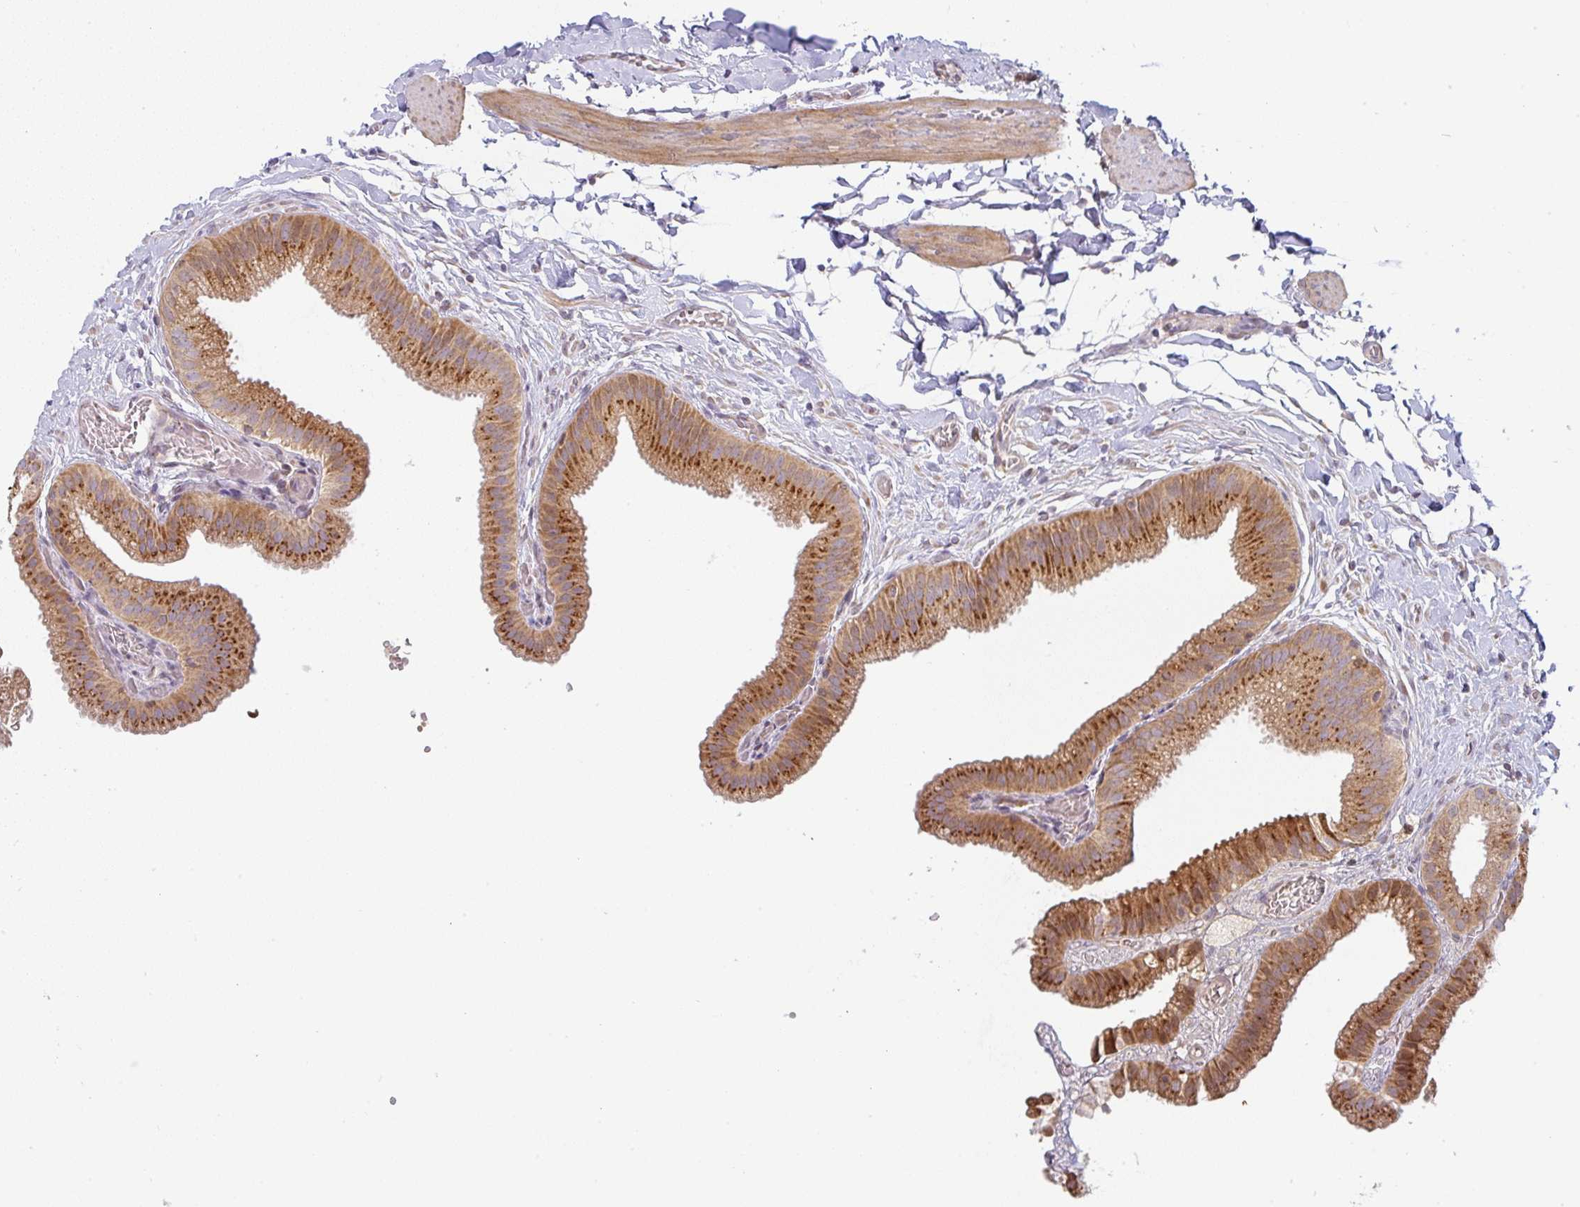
{"staining": {"intensity": "strong", "quantity": ">75%", "location": "cytoplasmic/membranous"}, "tissue": "gallbladder", "cell_type": "Glandular cells", "image_type": "normal", "snomed": [{"axis": "morphology", "description": "Normal tissue, NOS"}, {"axis": "topography", "description": "Gallbladder"}], "caption": "DAB immunohistochemical staining of benign human gallbladder reveals strong cytoplasmic/membranous protein expression in about >75% of glandular cells.", "gene": "MOB1A", "patient": {"sex": "female", "age": 63}}